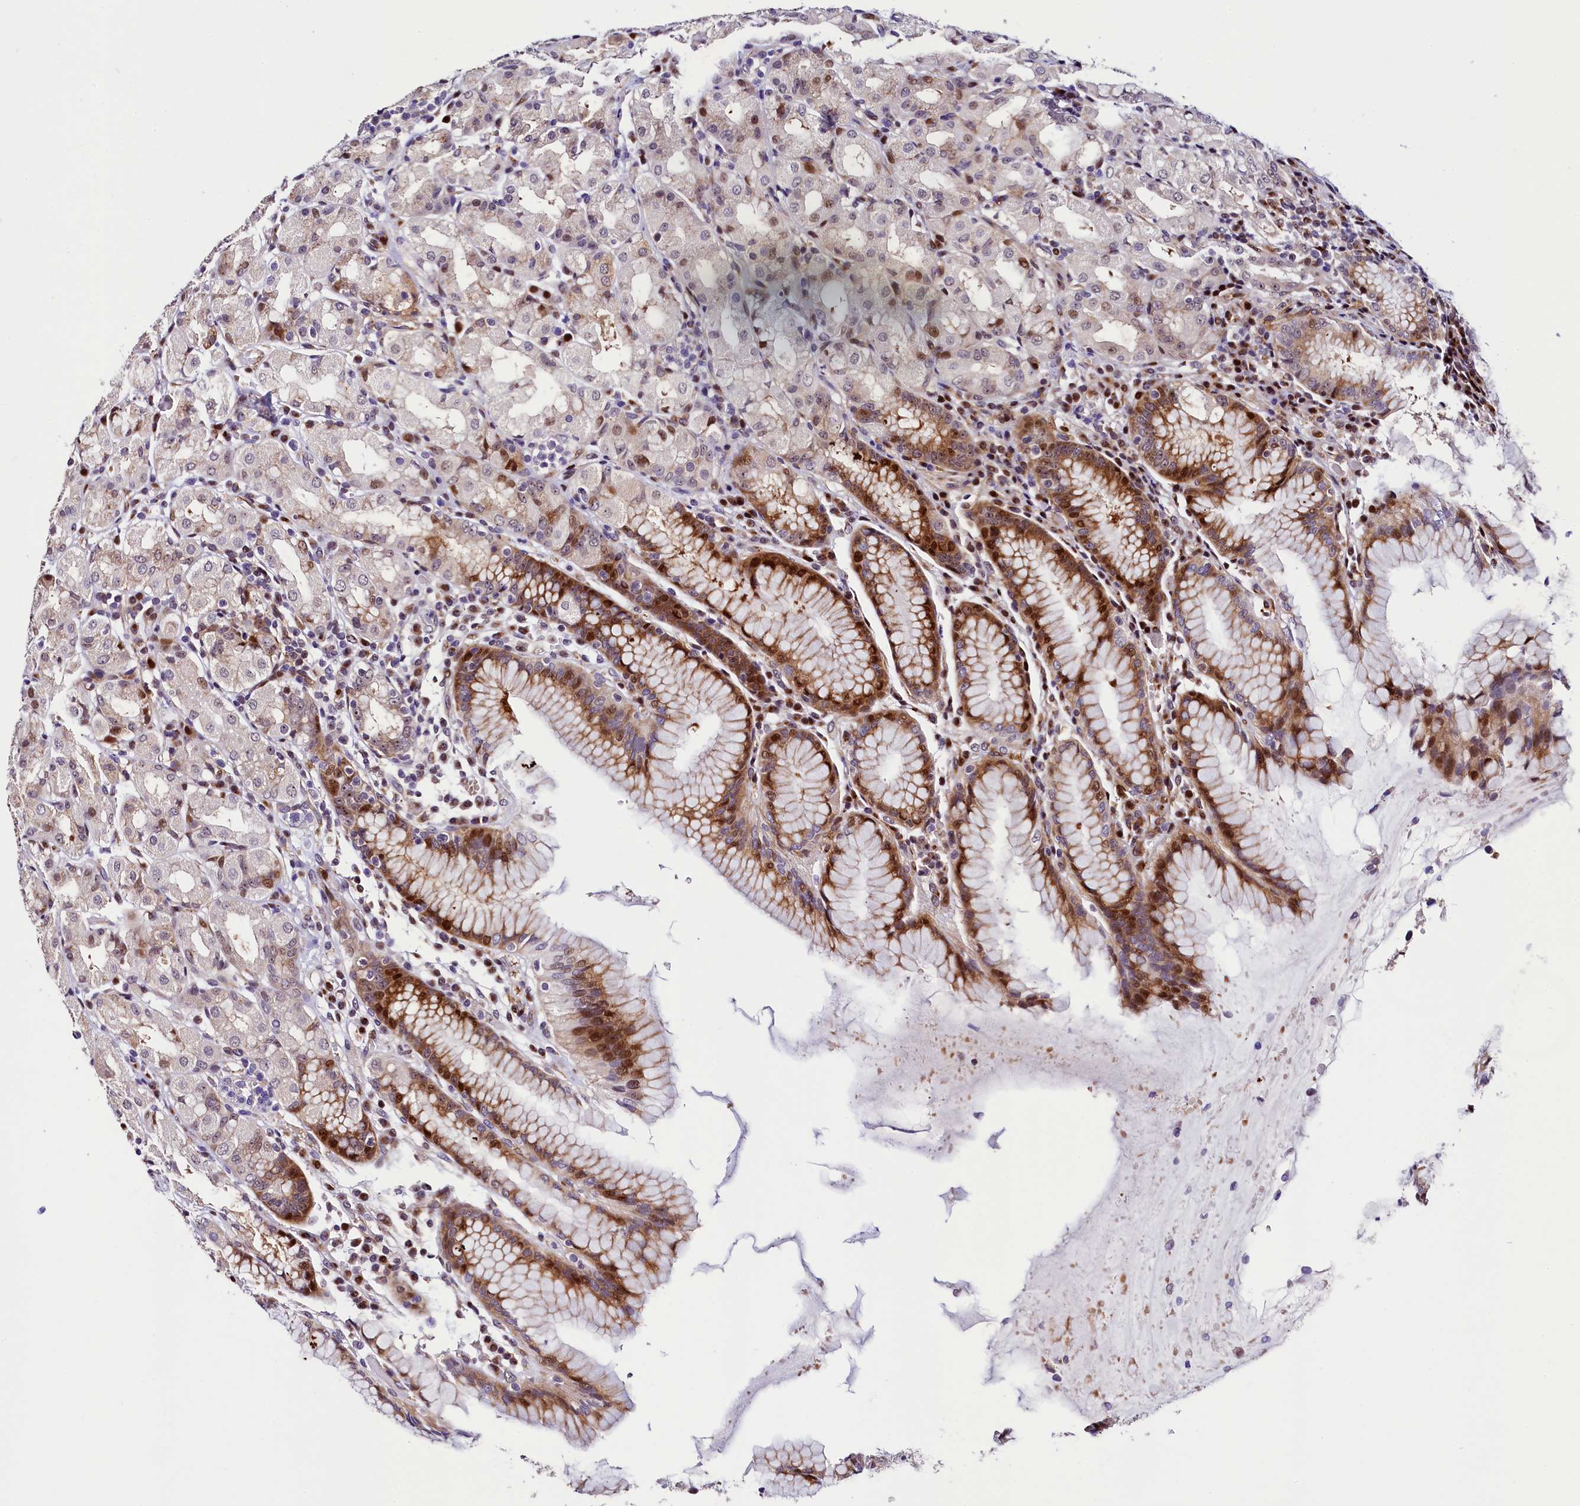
{"staining": {"intensity": "strong", "quantity": "<25%", "location": "cytoplasmic/membranous,nuclear"}, "tissue": "stomach", "cell_type": "Glandular cells", "image_type": "normal", "snomed": [{"axis": "morphology", "description": "Normal tissue, NOS"}, {"axis": "topography", "description": "Stomach, lower"}], "caption": "Protein positivity by immunohistochemistry shows strong cytoplasmic/membranous,nuclear staining in approximately <25% of glandular cells in unremarkable stomach.", "gene": "TRMT112", "patient": {"sex": "female", "age": 56}}